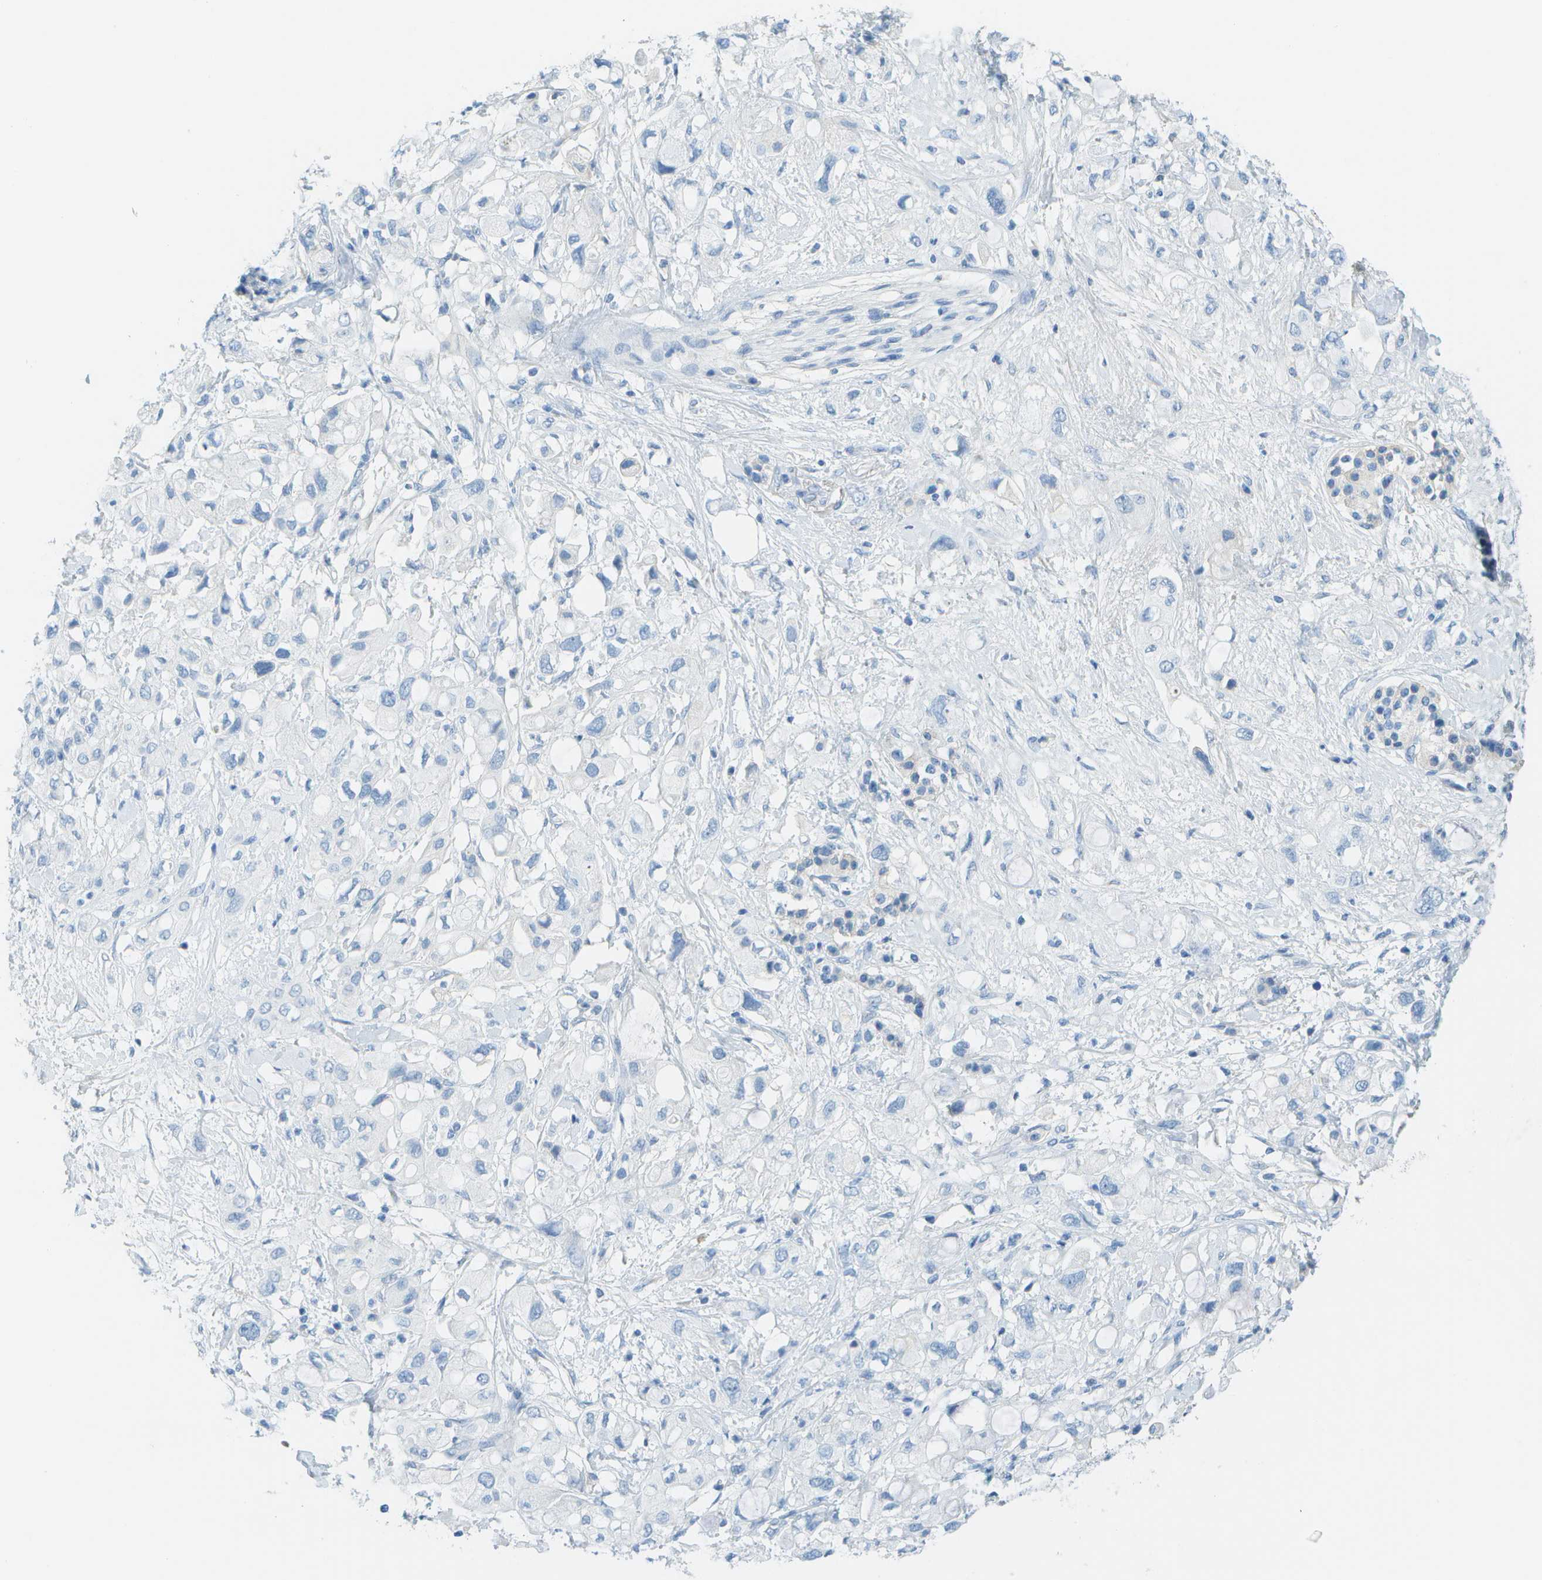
{"staining": {"intensity": "negative", "quantity": "none", "location": "none"}, "tissue": "pancreatic cancer", "cell_type": "Tumor cells", "image_type": "cancer", "snomed": [{"axis": "morphology", "description": "Adenocarcinoma, NOS"}, {"axis": "topography", "description": "Pancreas"}], "caption": "Immunohistochemistry (IHC) photomicrograph of neoplastic tissue: human pancreatic adenocarcinoma stained with DAB displays no significant protein expression in tumor cells.", "gene": "C1S", "patient": {"sex": "female", "age": 56}}